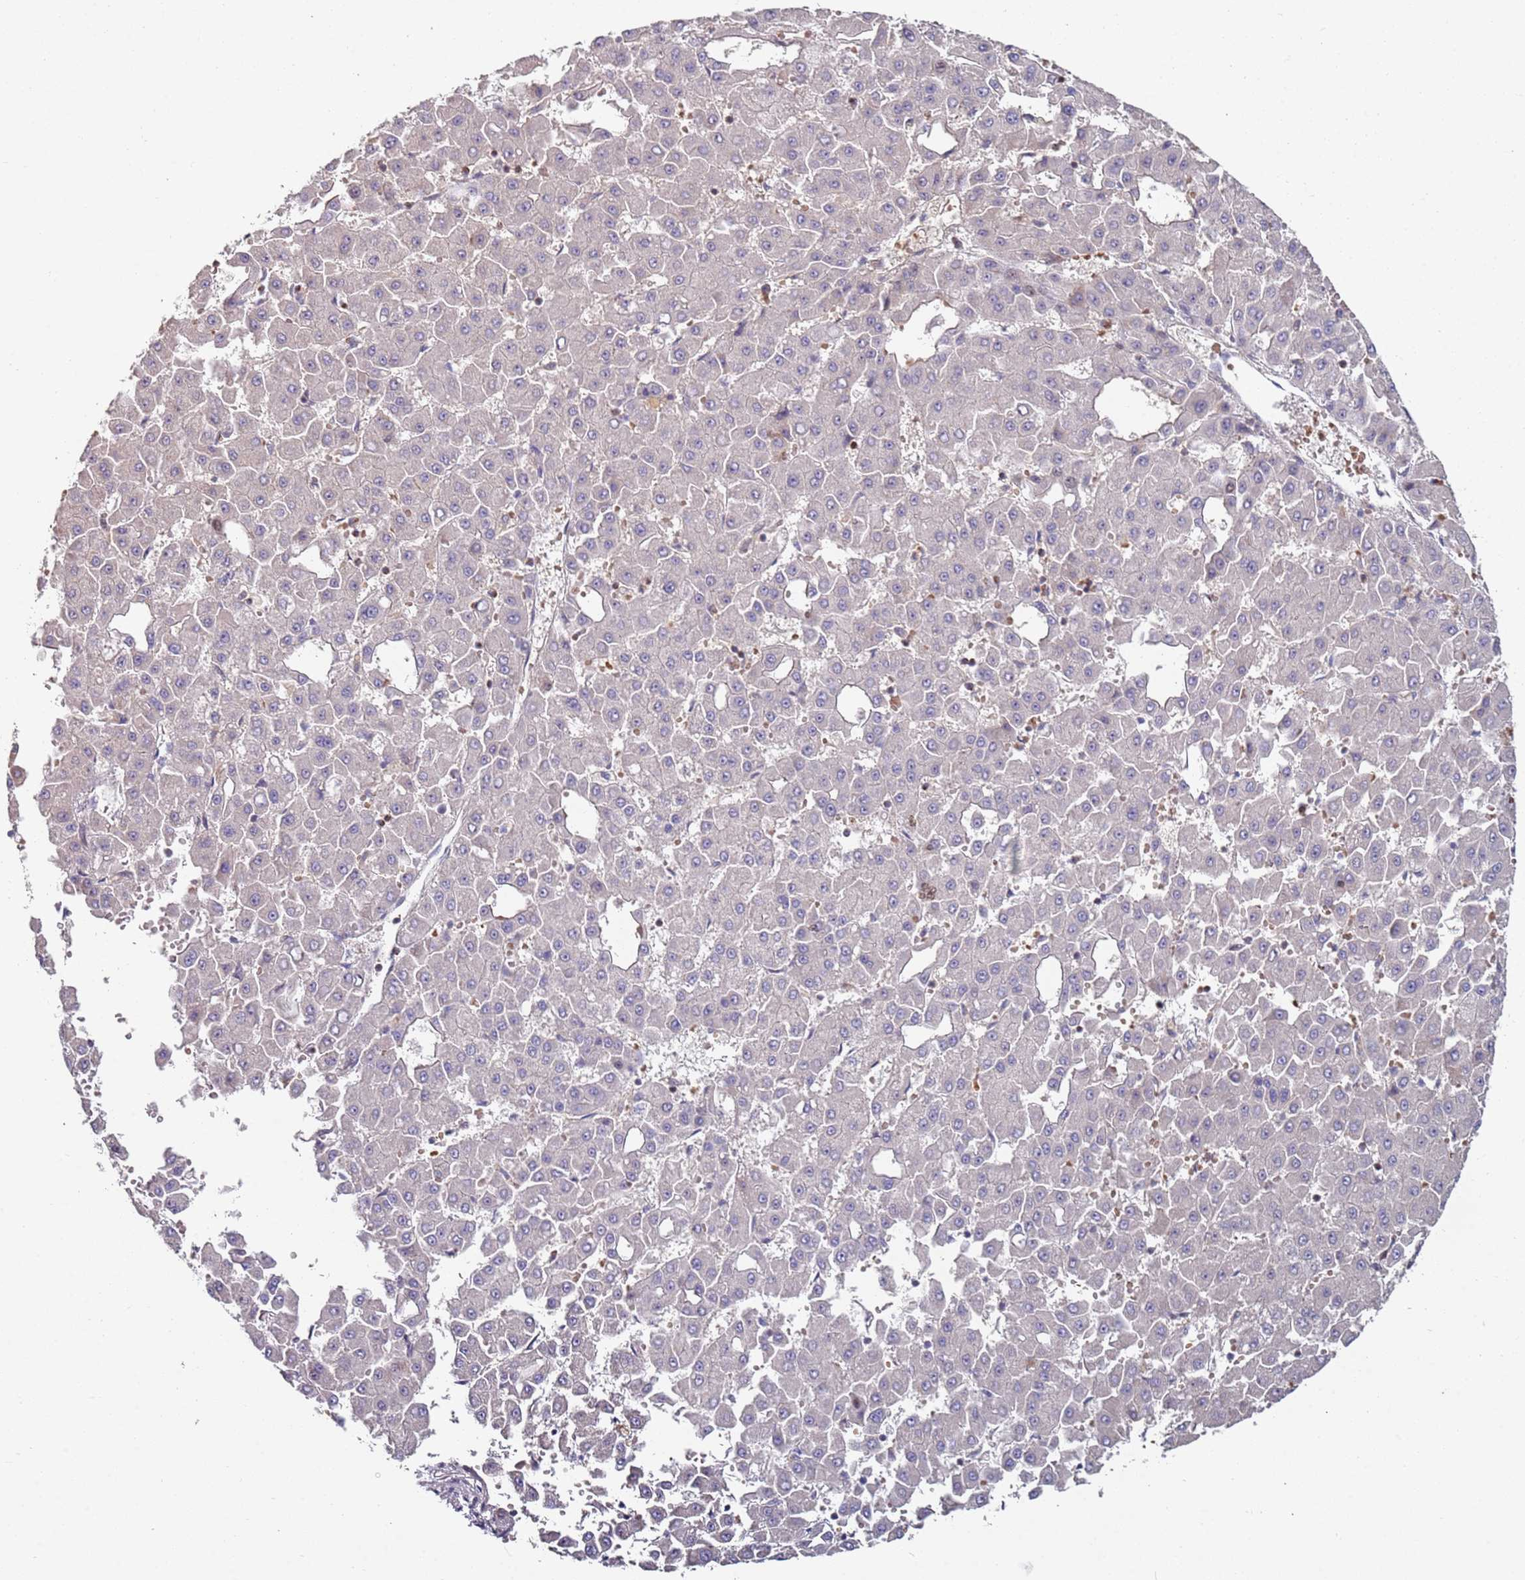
{"staining": {"intensity": "negative", "quantity": "none", "location": "none"}, "tissue": "liver cancer", "cell_type": "Tumor cells", "image_type": "cancer", "snomed": [{"axis": "morphology", "description": "Carcinoma, Hepatocellular, NOS"}, {"axis": "topography", "description": "Liver"}], "caption": "The image exhibits no significant expression in tumor cells of liver hepatocellular carcinoma.", "gene": "LACC1", "patient": {"sex": "male", "age": 47}}